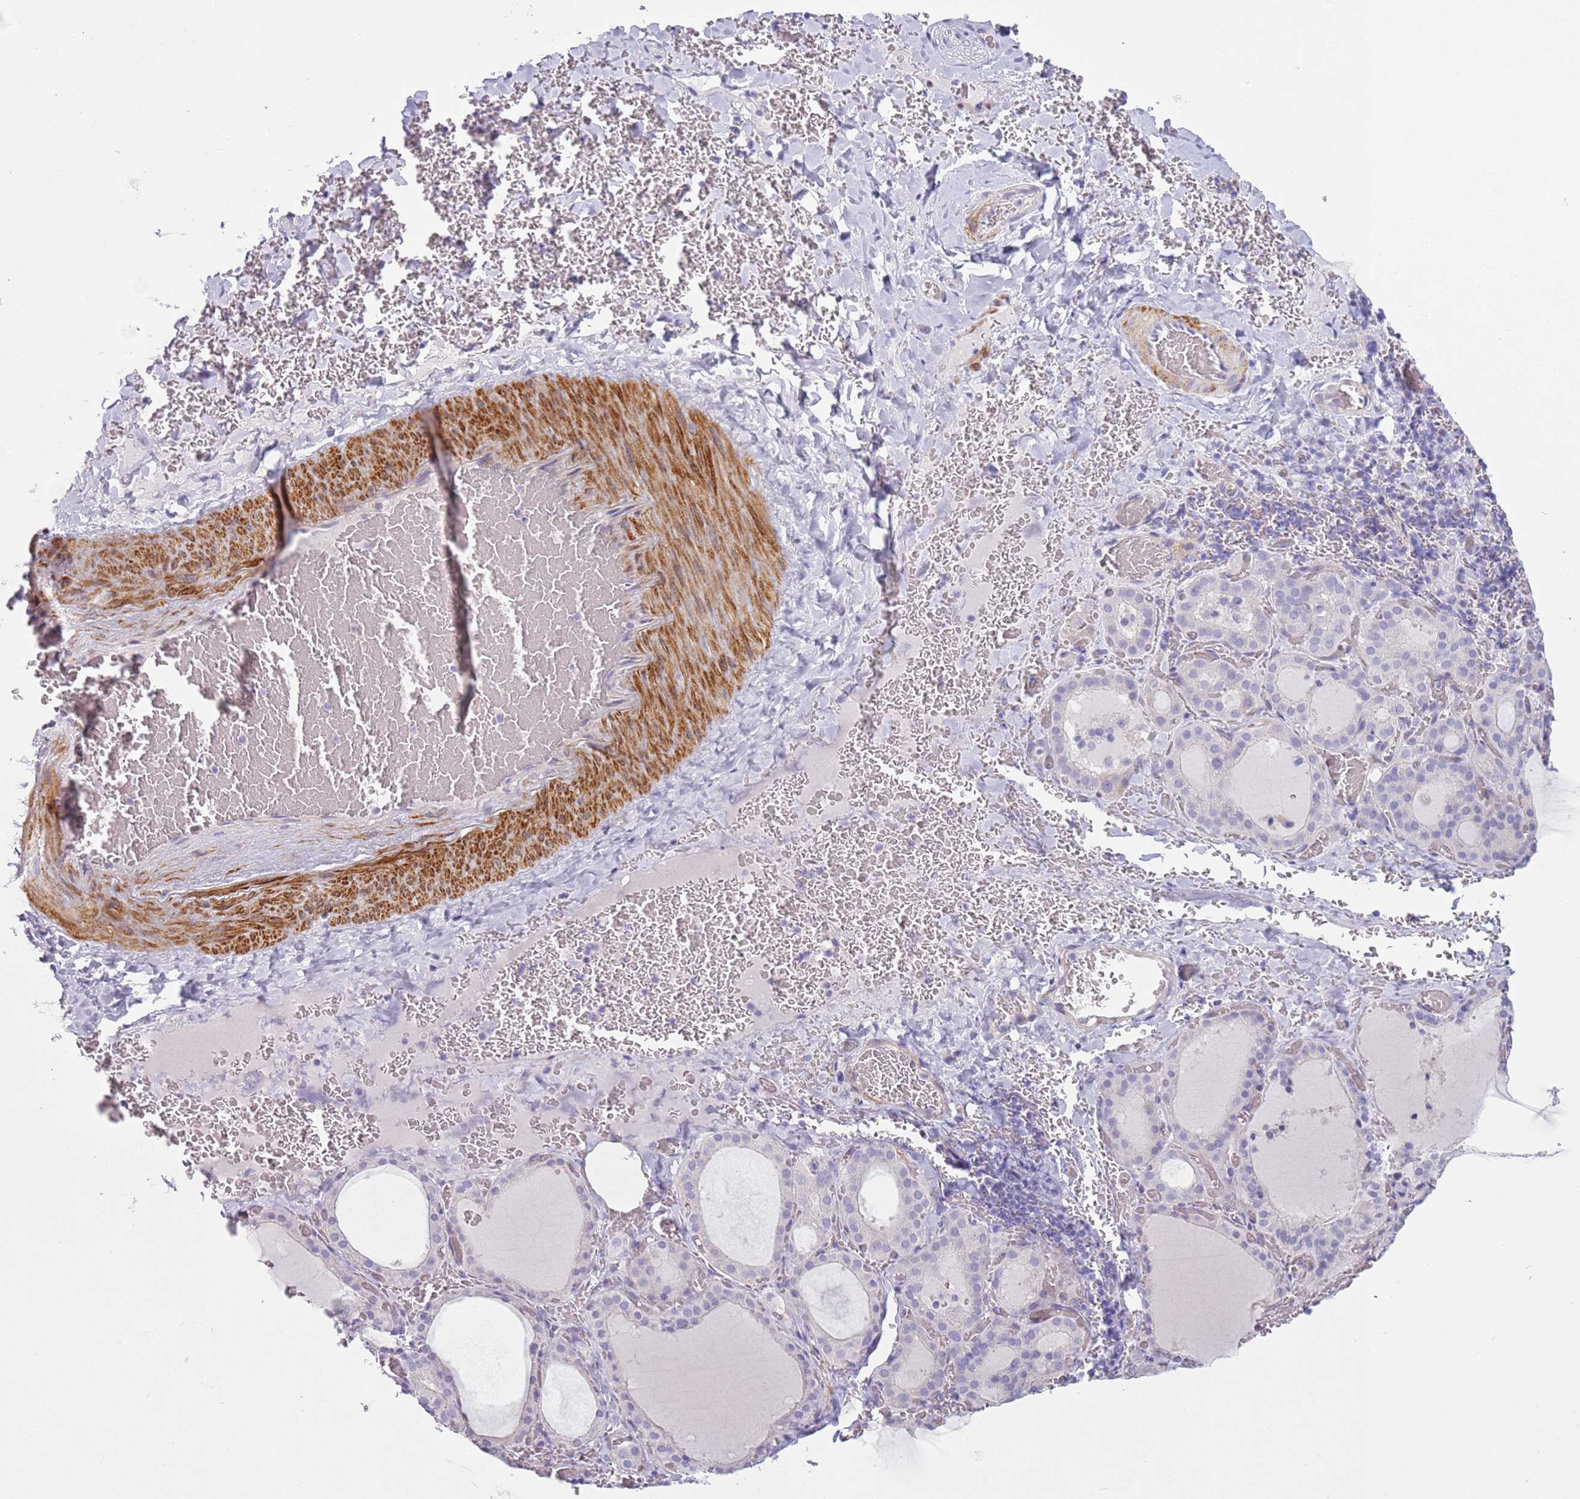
{"staining": {"intensity": "negative", "quantity": "none", "location": "none"}, "tissue": "thyroid gland", "cell_type": "Glandular cells", "image_type": "normal", "snomed": [{"axis": "morphology", "description": "Normal tissue, NOS"}, {"axis": "topography", "description": "Thyroid gland"}], "caption": "High power microscopy histopathology image of an immunohistochemistry photomicrograph of normal thyroid gland, revealing no significant staining in glandular cells. (Stains: DAB (3,3'-diaminobenzidine) immunohistochemistry (IHC) with hematoxylin counter stain, Microscopy: brightfield microscopy at high magnification).", "gene": "ZNF239", "patient": {"sex": "female", "age": 39}}